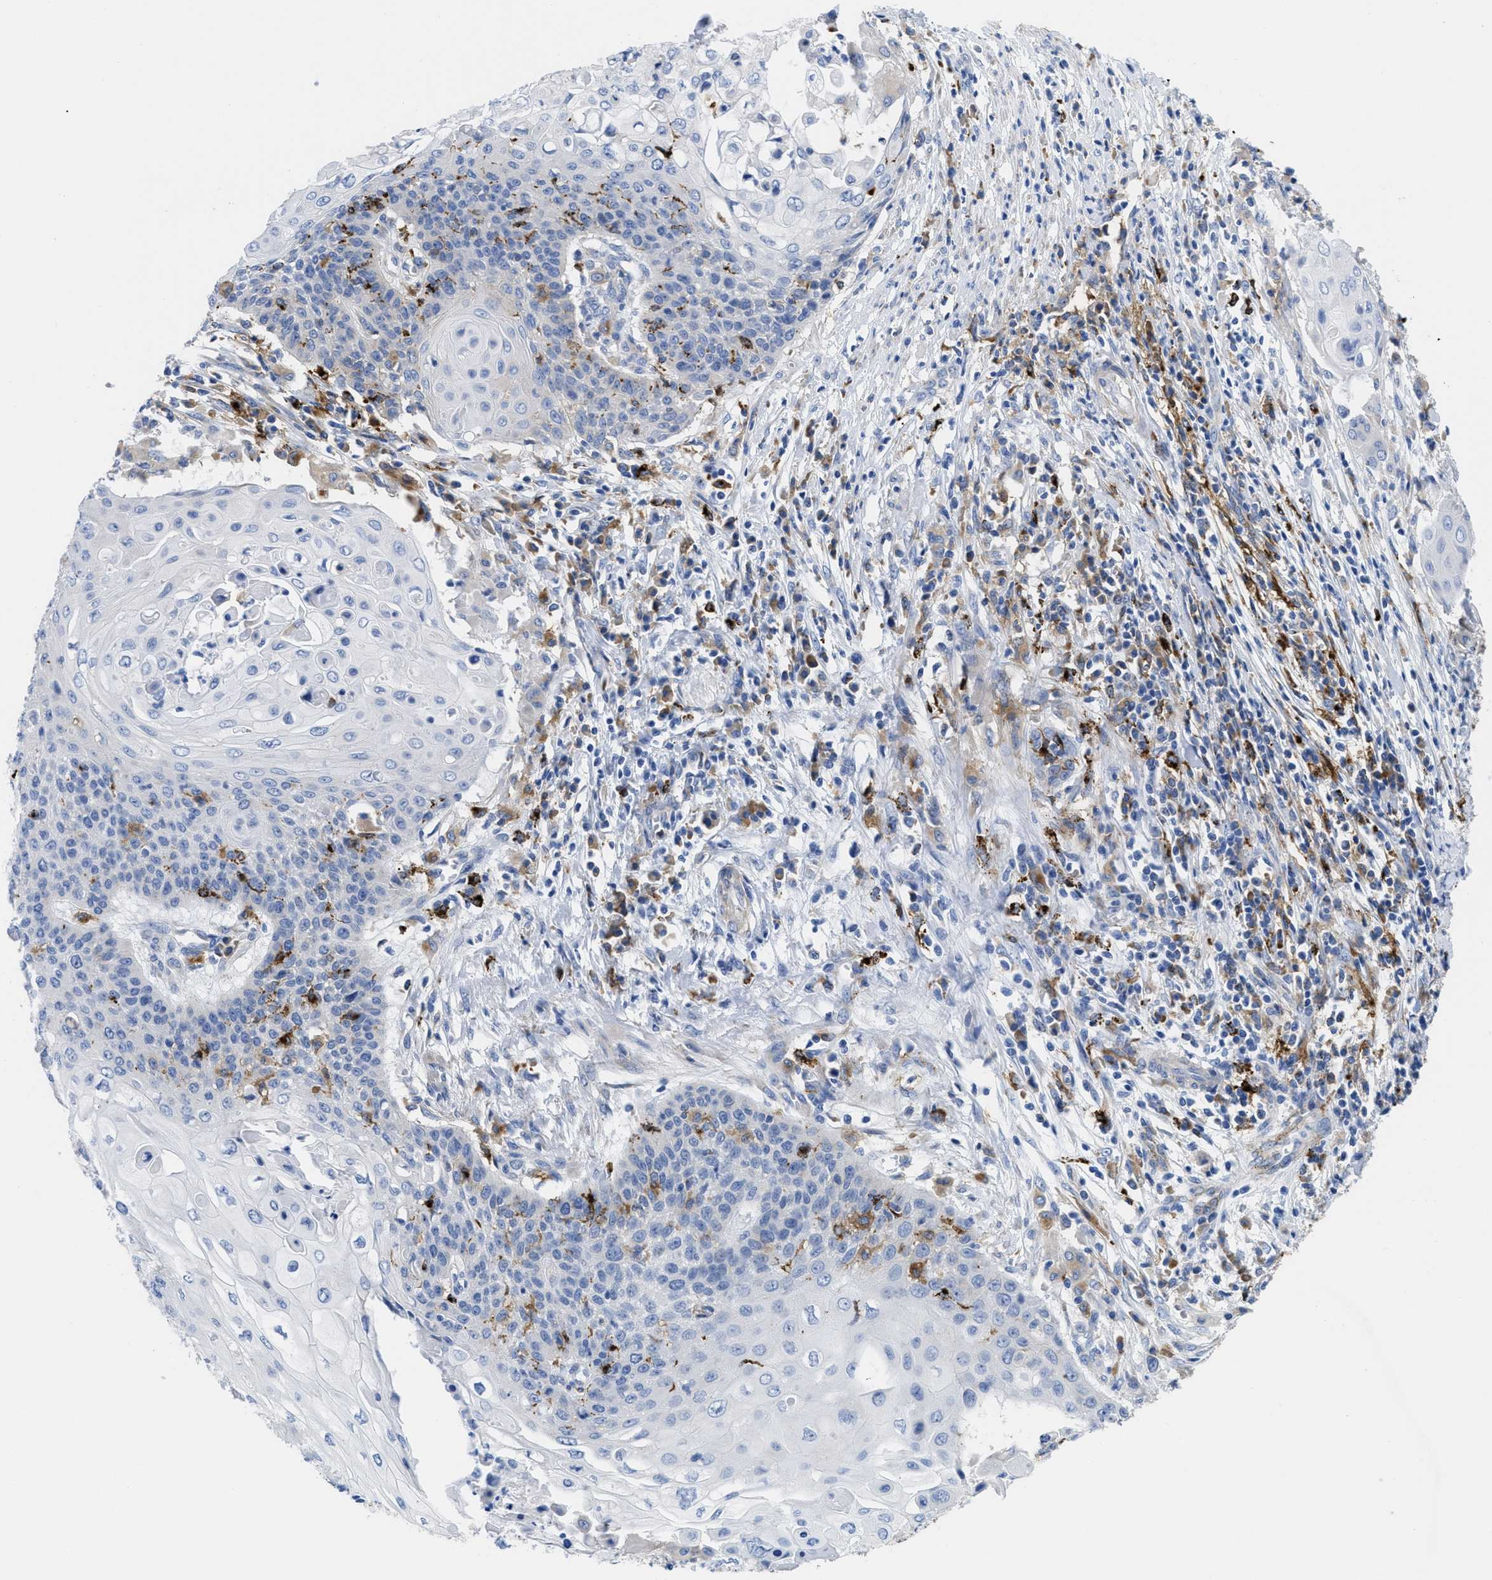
{"staining": {"intensity": "moderate", "quantity": "<25%", "location": "cytoplasmic/membranous"}, "tissue": "cervical cancer", "cell_type": "Tumor cells", "image_type": "cancer", "snomed": [{"axis": "morphology", "description": "Squamous cell carcinoma, NOS"}, {"axis": "topography", "description": "Cervix"}], "caption": "Squamous cell carcinoma (cervical) stained for a protein demonstrates moderate cytoplasmic/membranous positivity in tumor cells.", "gene": "HLA-DPA1", "patient": {"sex": "female", "age": 39}}